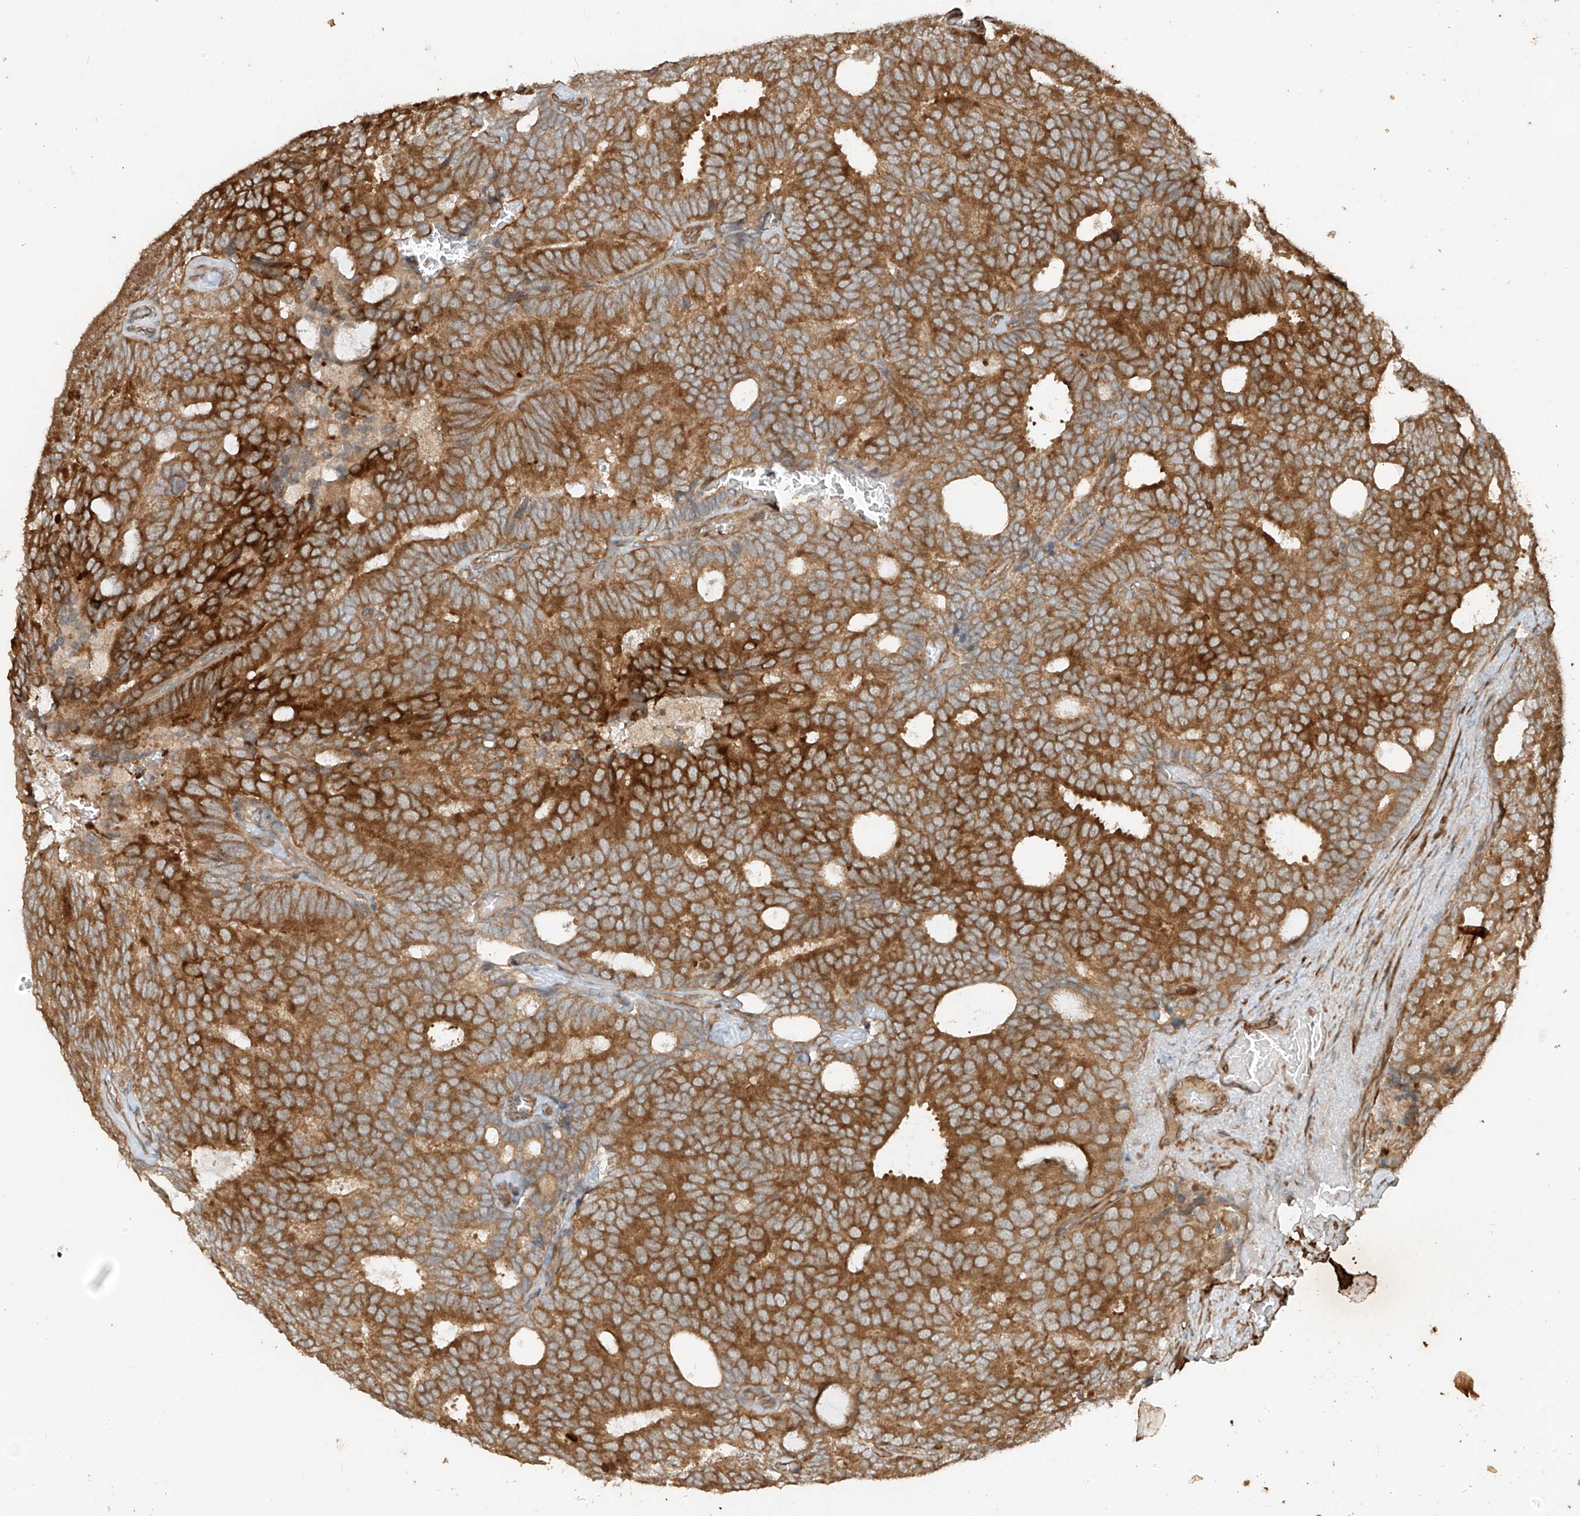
{"staining": {"intensity": "moderate", "quantity": ">75%", "location": "cytoplasmic/membranous"}, "tissue": "prostate cancer", "cell_type": "Tumor cells", "image_type": "cancer", "snomed": [{"axis": "morphology", "description": "Adenocarcinoma, Low grade"}, {"axis": "topography", "description": "Prostate"}], "caption": "Prostate cancer stained with immunohistochemistry (IHC) shows moderate cytoplasmic/membranous positivity in approximately >75% of tumor cells.", "gene": "ANKZF1", "patient": {"sex": "male", "age": 71}}